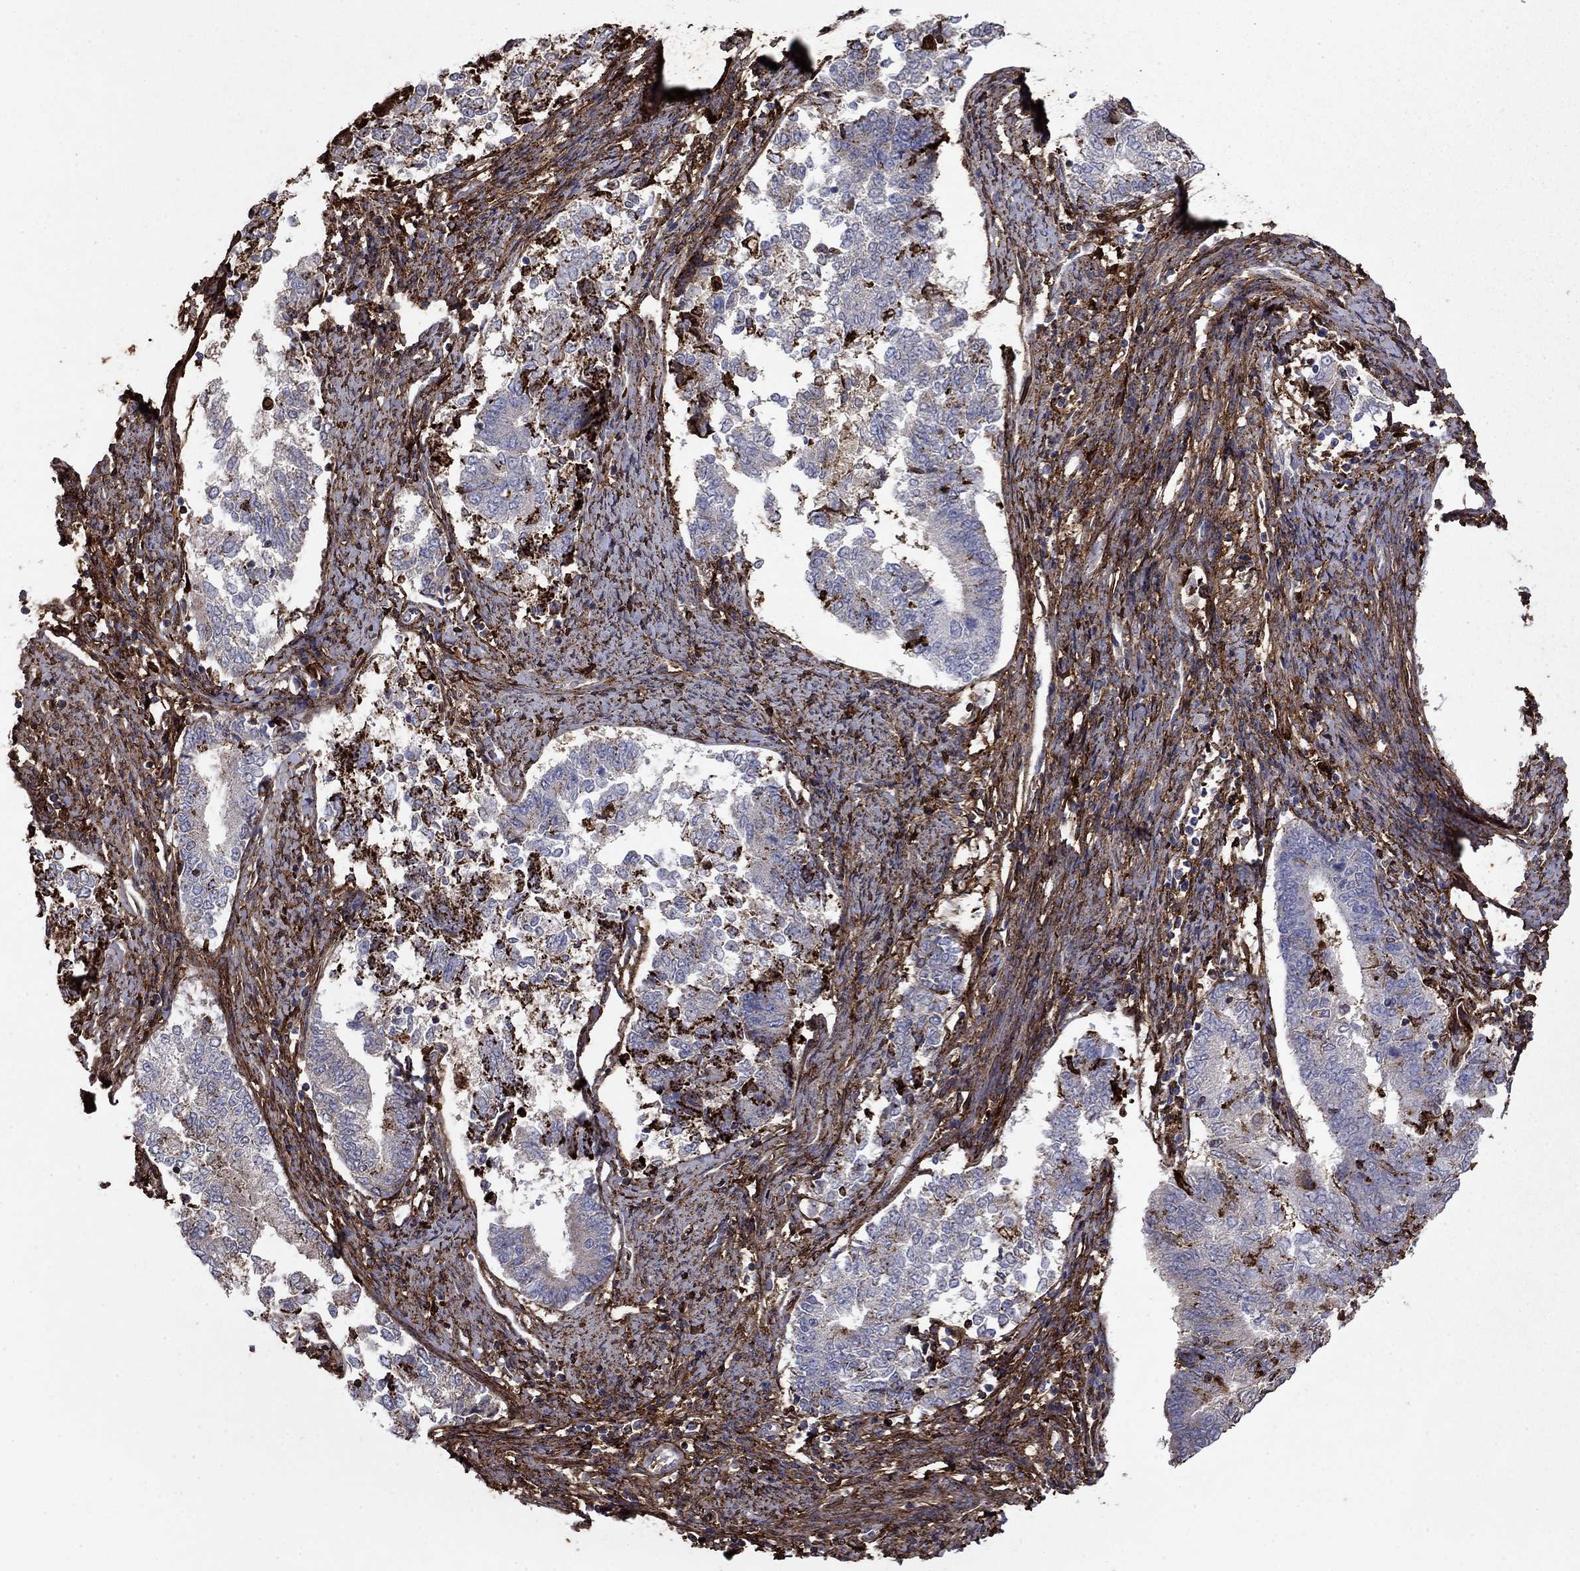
{"staining": {"intensity": "negative", "quantity": "none", "location": "none"}, "tissue": "endometrial cancer", "cell_type": "Tumor cells", "image_type": "cancer", "snomed": [{"axis": "morphology", "description": "Adenocarcinoma, NOS"}, {"axis": "topography", "description": "Endometrium"}], "caption": "Immunohistochemistry (IHC) of human endometrial cancer shows no expression in tumor cells.", "gene": "PLAU", "patient": {"sex": "female", "age": 65}}